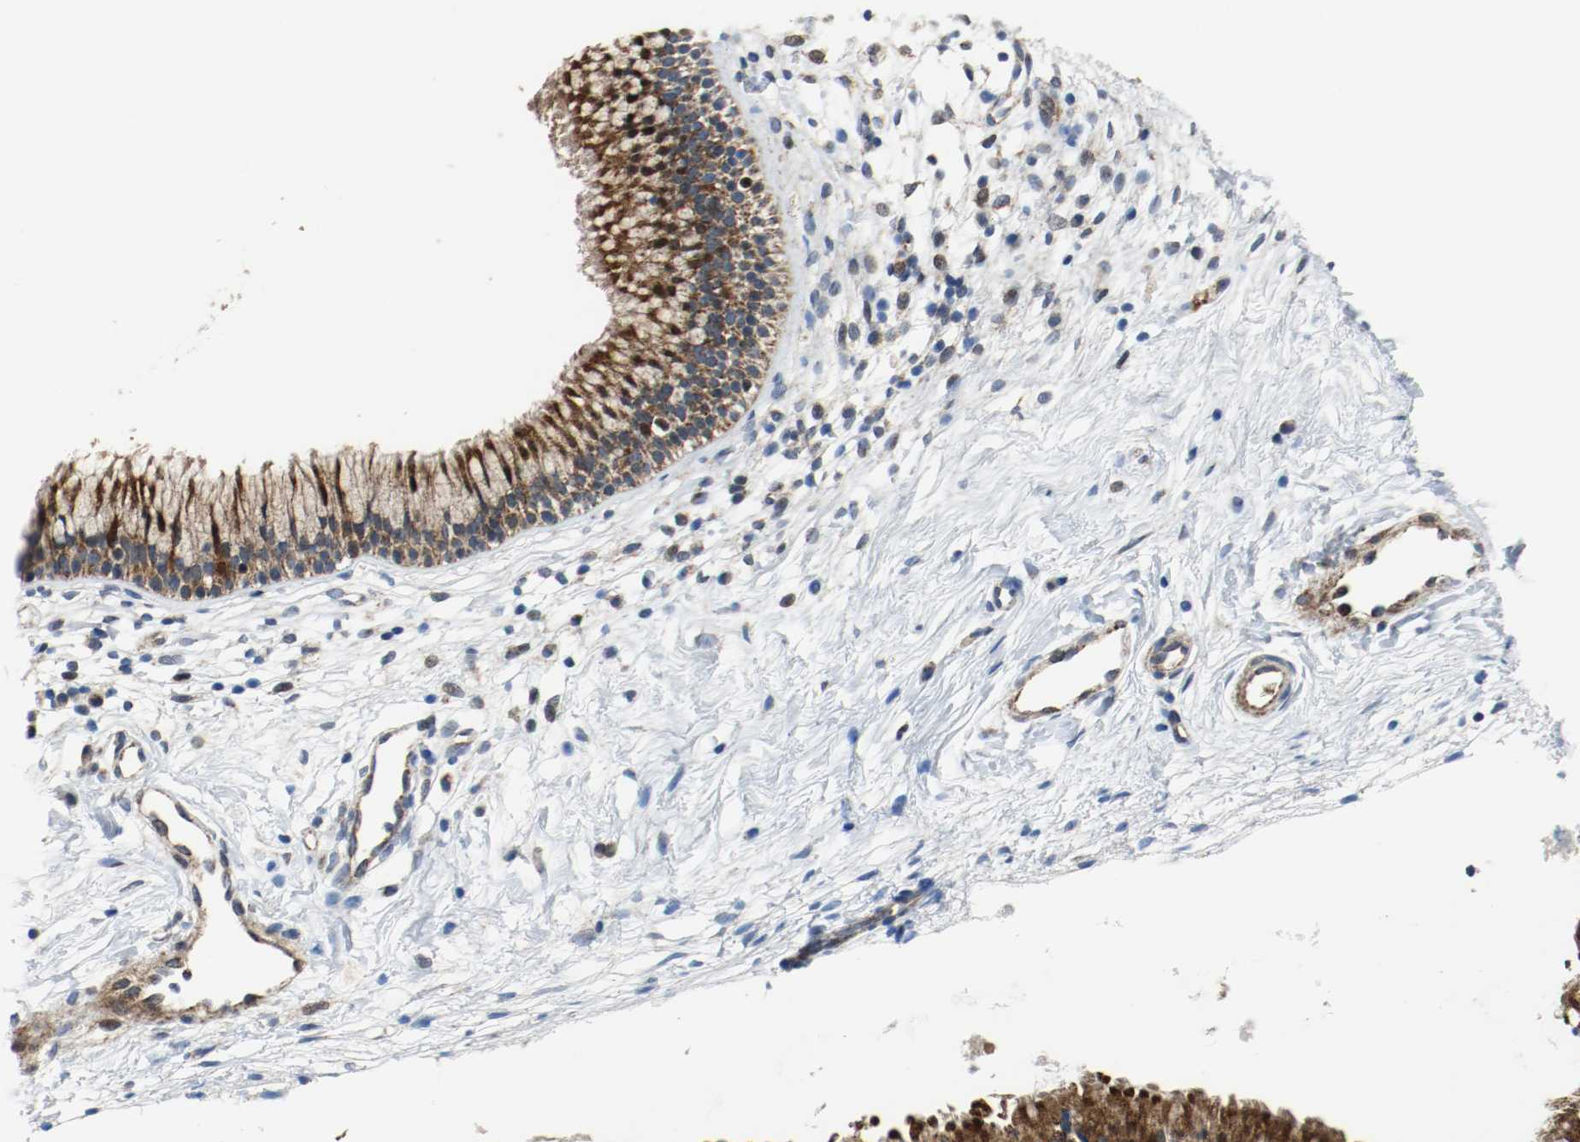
{"staining": {"intensity": "strong", "quantity": ">75%", "location": "cytoplasmic/membranous"}, "tissue": "nasopharynx", "cell_type": "Respiratory epithelial cells", "image_type": "normal", "snomed": [{"axis": "morphology", "description": "Normal tissue, NOS"}, {"axis": "topography", "description": "Nasopharynx"}], "caption": "The photomicrograph demonstrates immunohistochemical staining of benign nasopharynx. There is strong cytoplasmic/membranous positivity is appreciated in about >75% of respiratory epithelial cells.", "gene": "TXNRD1", "patient": {"sex": "male", "age": 21}}